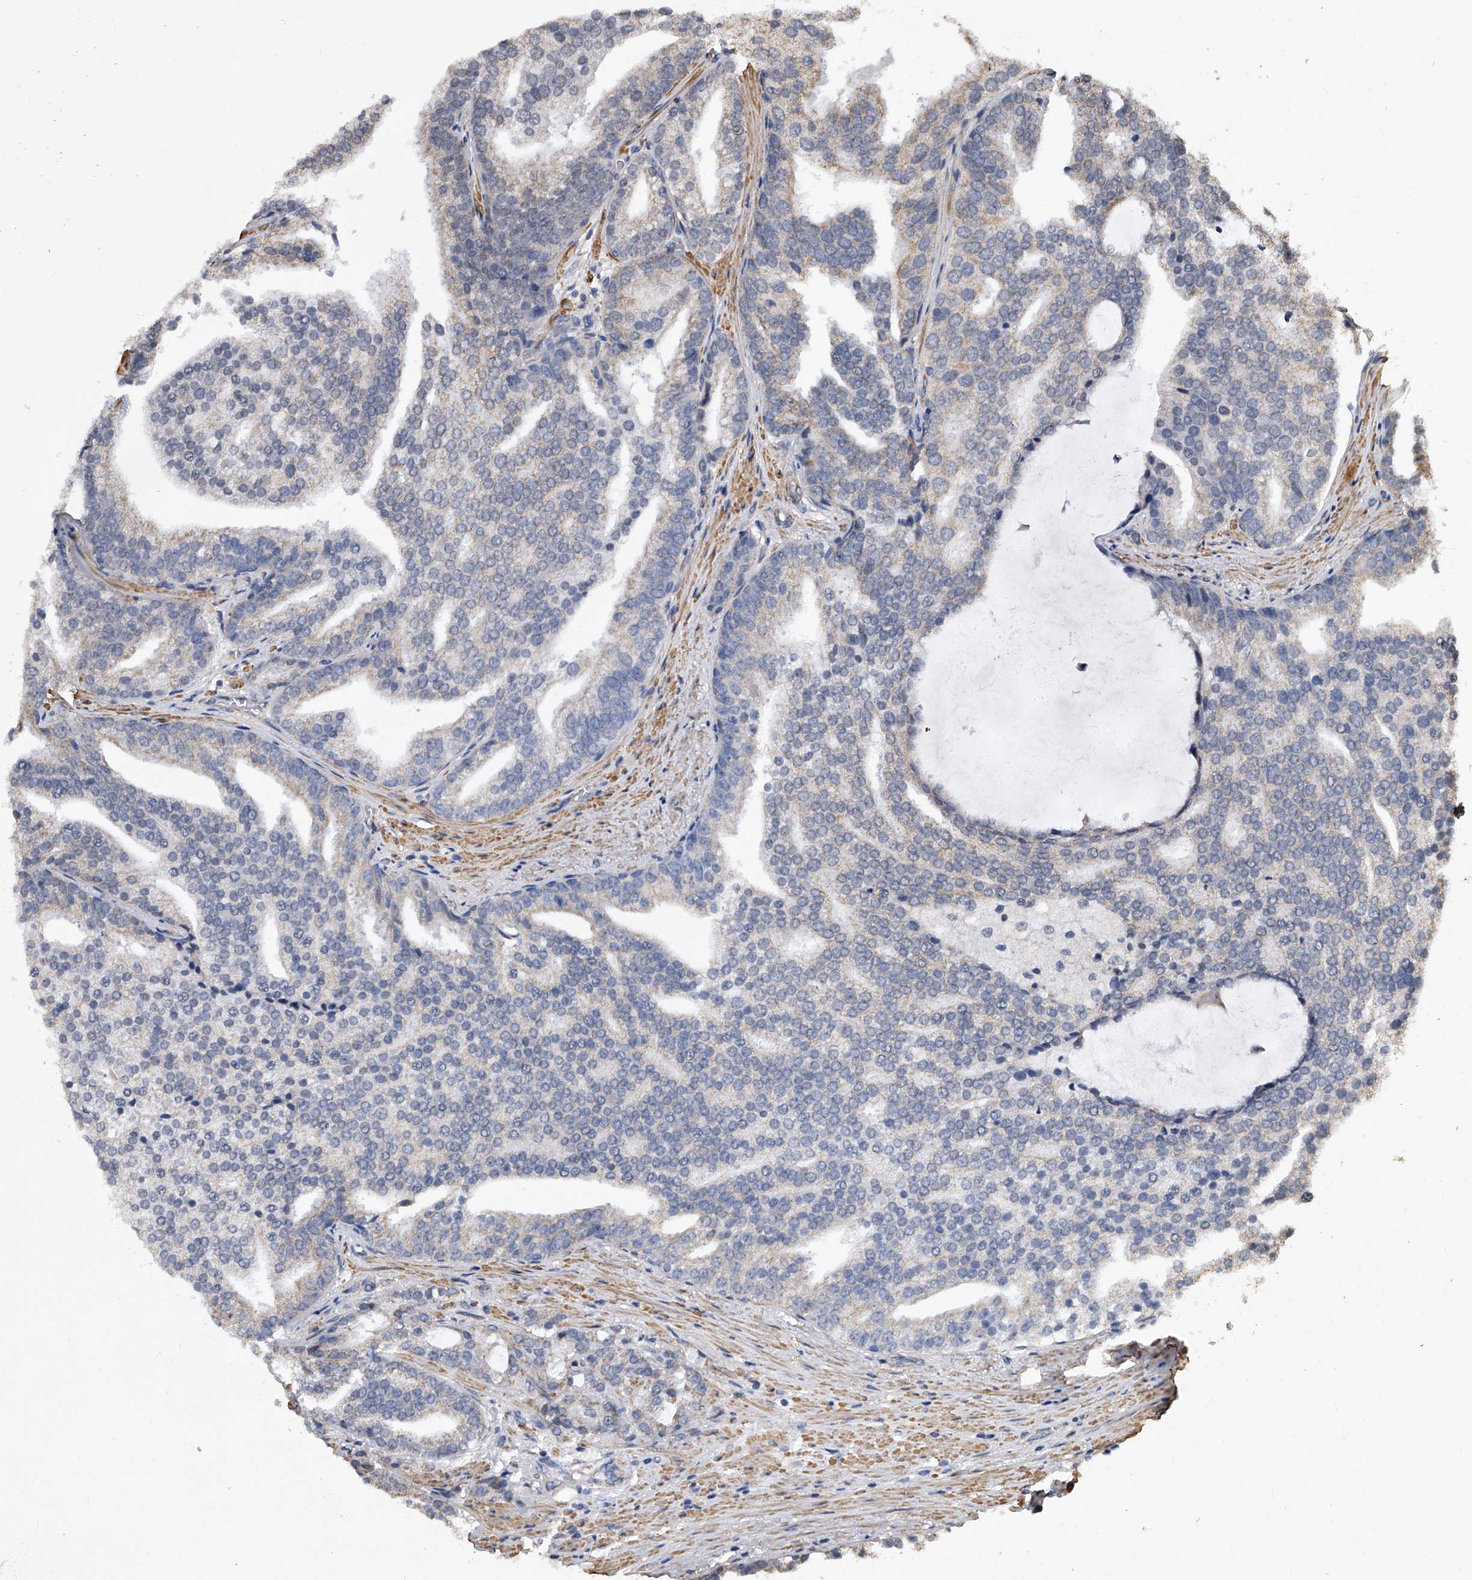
{"staining": {"intensity": "weak", "quantity": "<25%", "location": "cytoplasmic/membranous"}, "tissue": "prostate cancer", "cell_type": "Tumor cells", "image_type": "cancer", "snomed": [{"axis": "morphology", "description": "Adenocarcinoma, Low grade"}, {"axis": "topography", "description": "Prostate"}], "caption": "Tumor cells are negative for protein expression in human low-grade adenocarcinoma (prostate).", "gene": "DUSP22", "patient": {"sex": "male", "age": 67}}